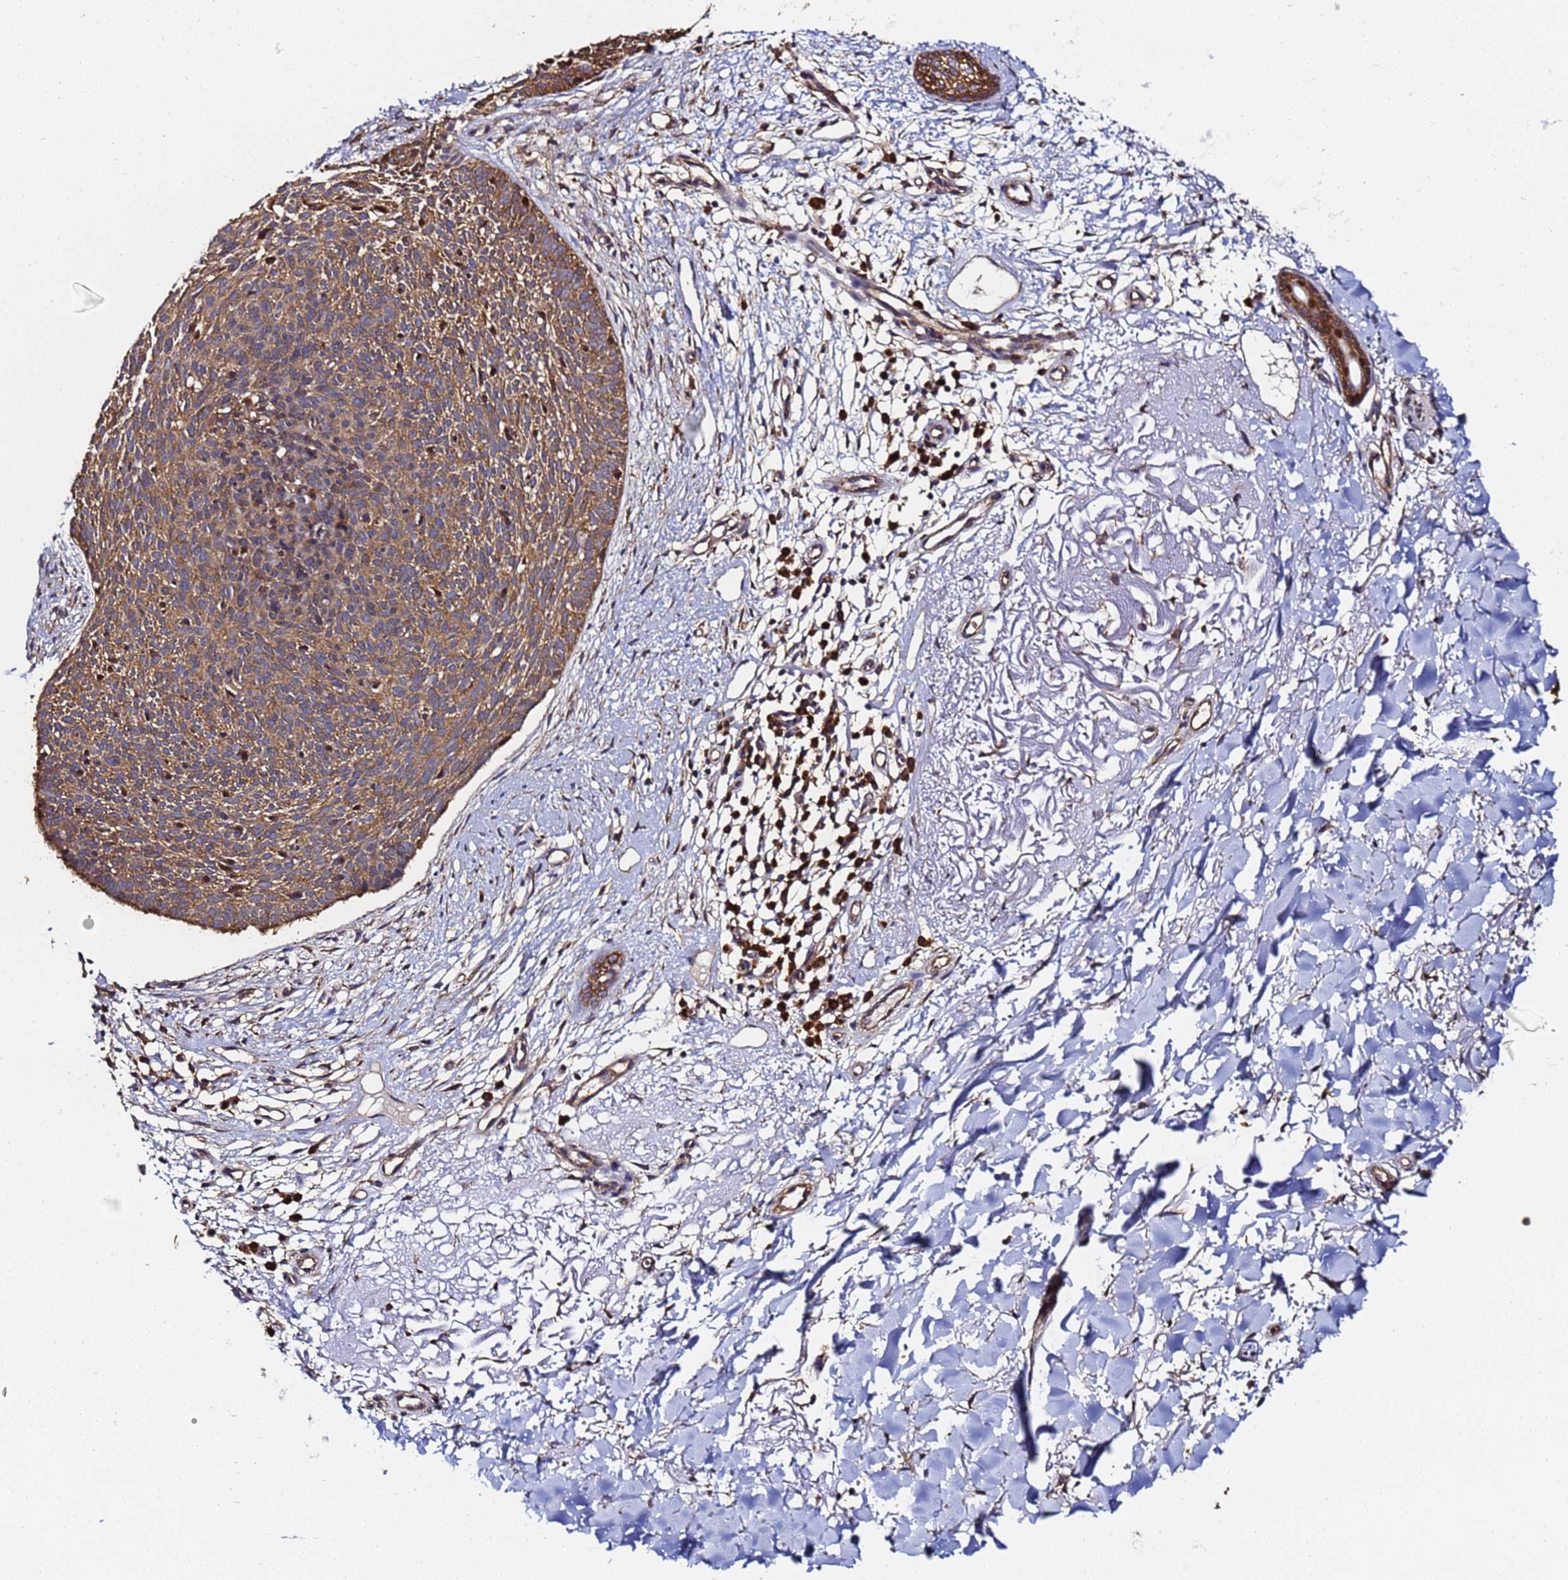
{"staining": {"intensity": "moderate", "quantity": ">75%", "location": "cytoplasmic/membranous"}, "tissue": "skin cancer", "cell_type": "Tumor cells", "image_type": "cancer", "snomed": [{"axis": "morphology", "description": "Basal cell carcinoma"}, {"axis": "topography", "description": "Skin"}], "caption": "A photomicrograph of skin basal cell carcinoma stained for a protein exhibits moderate cytoplasmic/membranous brown staining in tumor cells.", "gene": "NME1-NME2", "patient": {"sex": "male", "age": 84}}